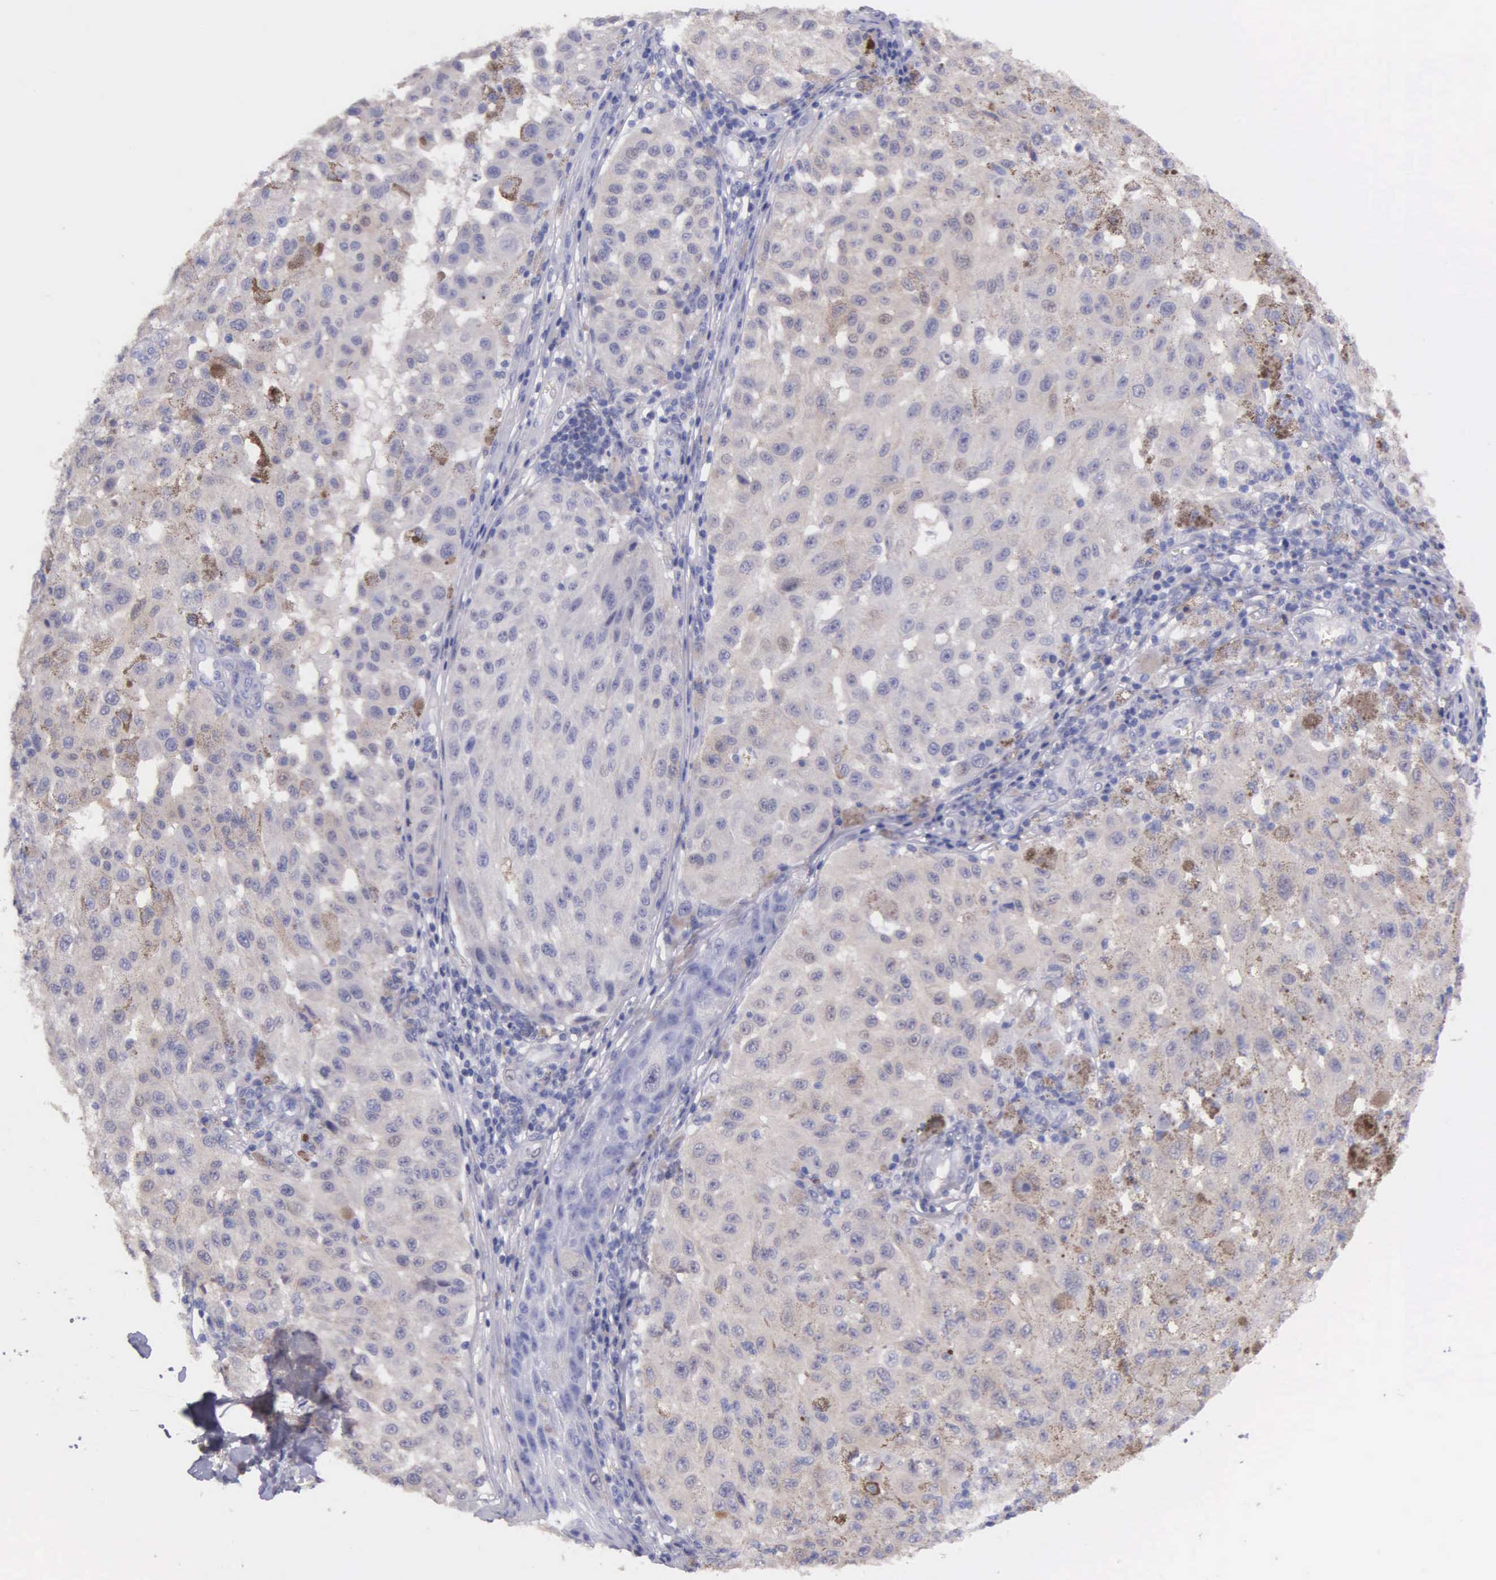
{"staining": {"intensity": "weak", "quantity": "<25%", "location": "cytoplasmic/membranous"}, "tissue": "melanoma", "cell_type": "Tumor cells", "image_type": "cancer", "snomed": [{"axis": "morphology", "description": "Malignant melanoma, NOS"}, {"axis": "topography", "description": "Skin"}], "caption": "There is no significant staining in tumor cells of malignant melanoma.", "gene": "GSTT2", "patient": {"sex": "female", "age": 64}}